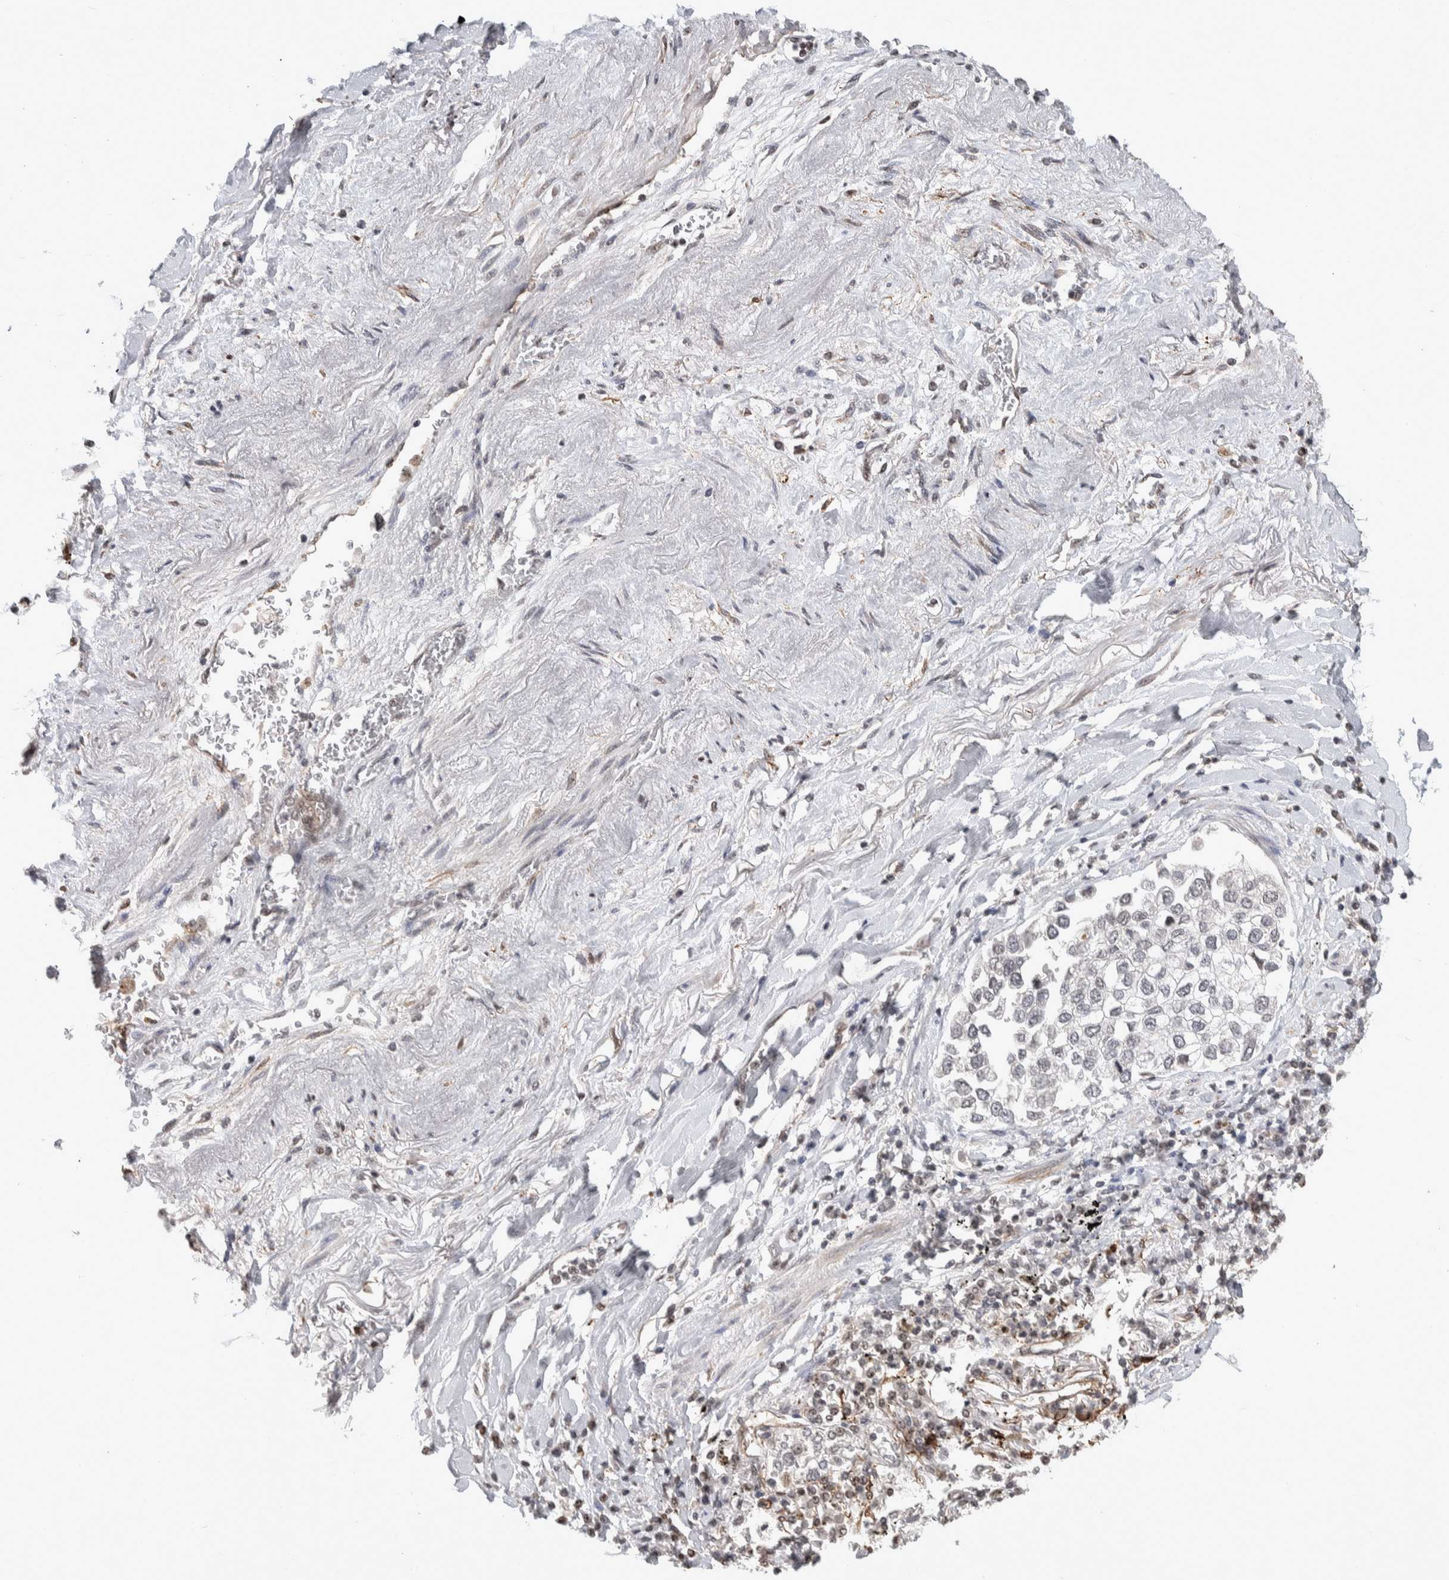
{"staining": {"intensity": "negative", "quantity": "none", "location": "none"}, "tissue": "lung cancer", "cell_type": "Tumor cells", "image_type": "cancer", "snomed": [{"axis": "morphology", "description": "Inflammation, NOS"}, {"axis": "morphology", "description": "Adenocarcinoma, NOS"}, {"axis": "topography", "description": "Lung"}], "caption": "Tumor cells show no significant staining in adenocarcinoma (lung). (Brightfield microscopy of DAB (3,3'-diaminobenzidine) IHC at high magnification).", "gene": "ZSCAN21", "patient": {"sex": "male", "age": 63}}